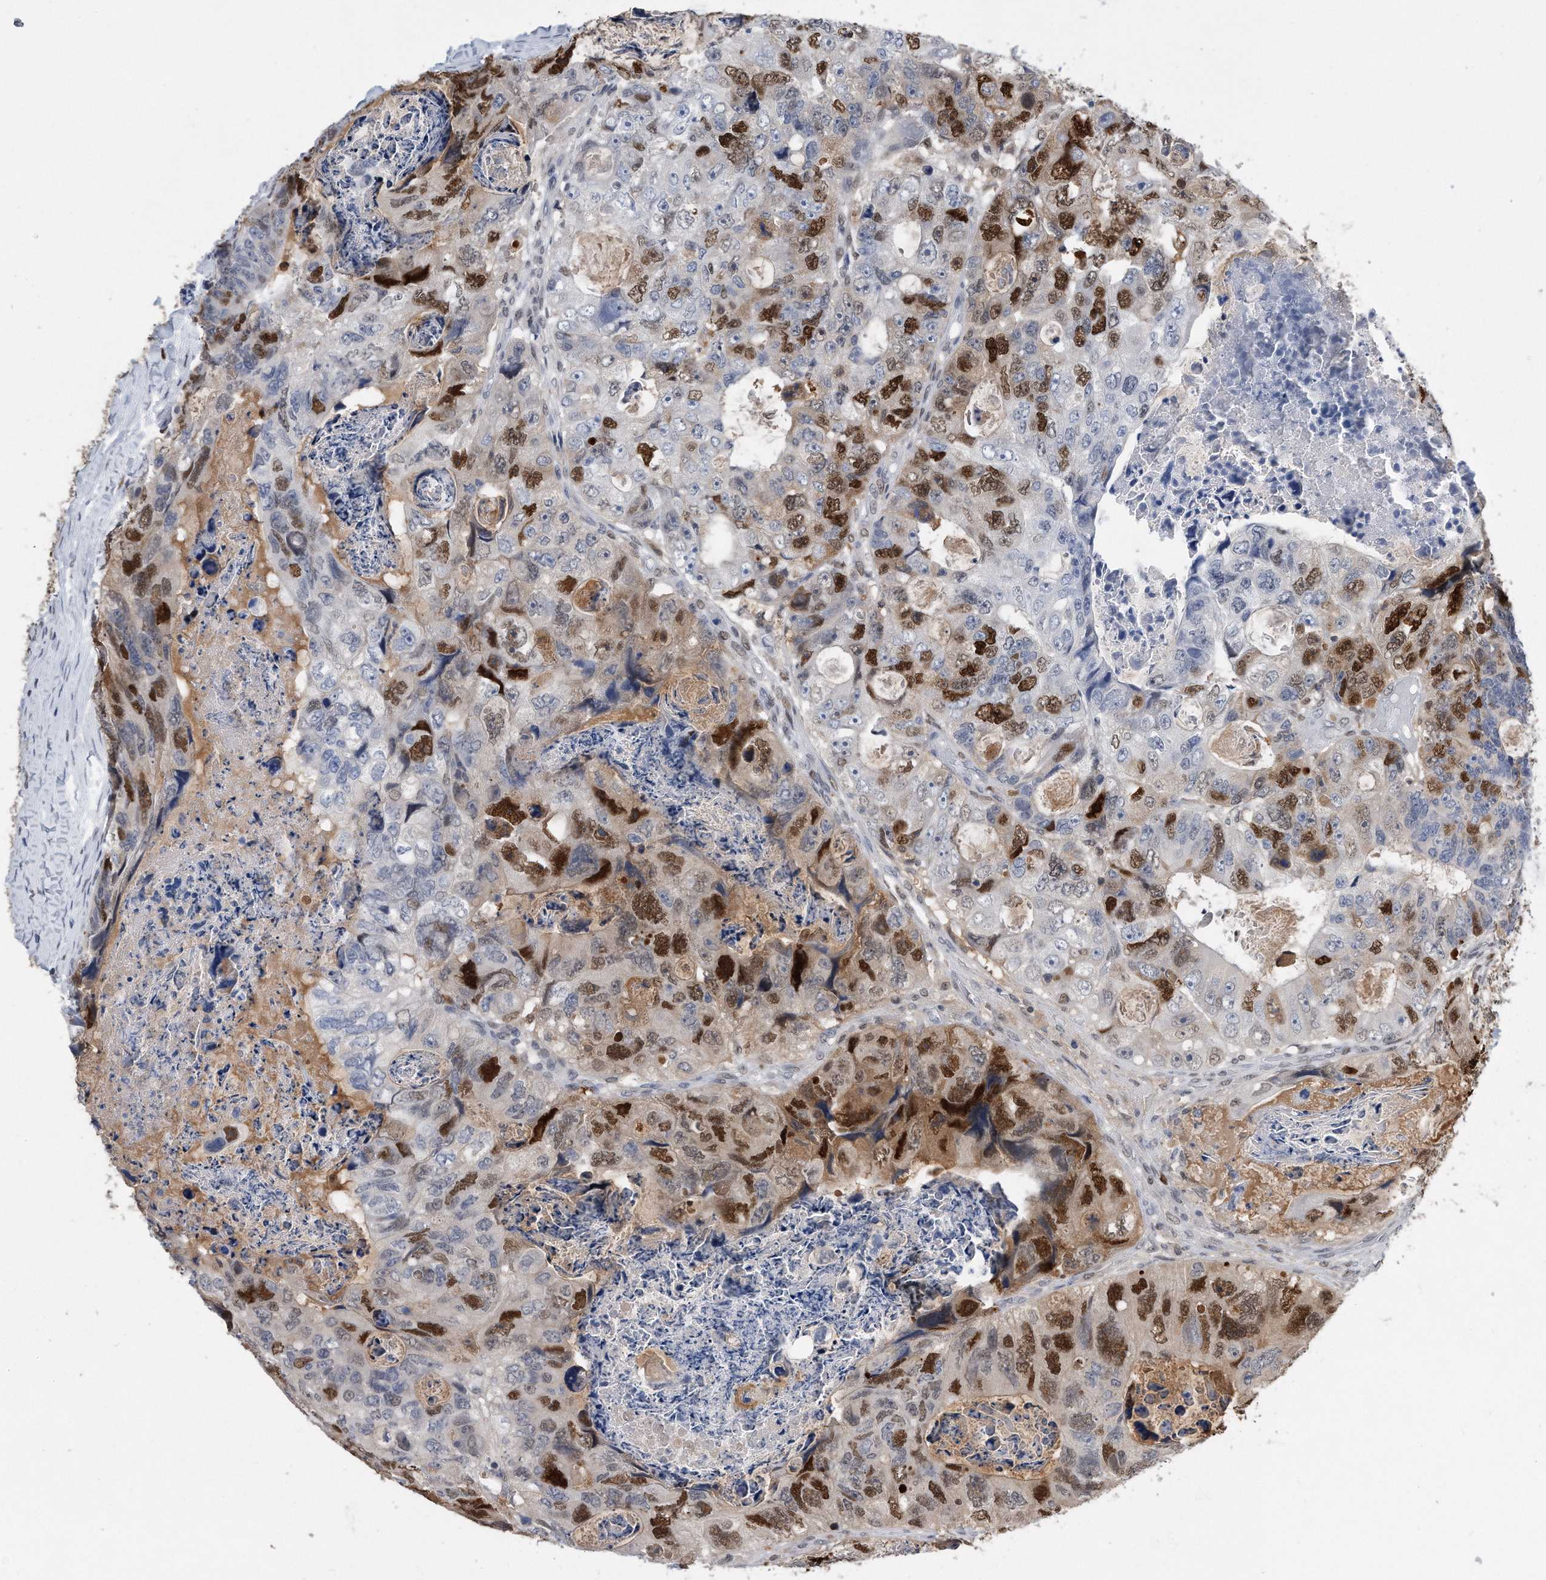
{"staining": {"intensity": "strong", "quantity": "<25%", "location": "nuclear"}, "tissue": "colorectal cancer", "cell_type": "Tumor cells", "image_type": "cancer", "snomed": [{"axis": "morphology", "description": "Adenocarcinoma, NOS"}, {"axis": "topography", "description": "Rectum"}], "caption": "Protein staining of colorectal adenocarcinoma tissue demonstrates strong nuclear staining in about <25% of tumor cells. Using DAB (brown) and hematoxylin (blue) stains, captured at high magnification using brightfield microscopy.", "gene": "PCNA", "patient": {"sex": "male", "age": 59}}